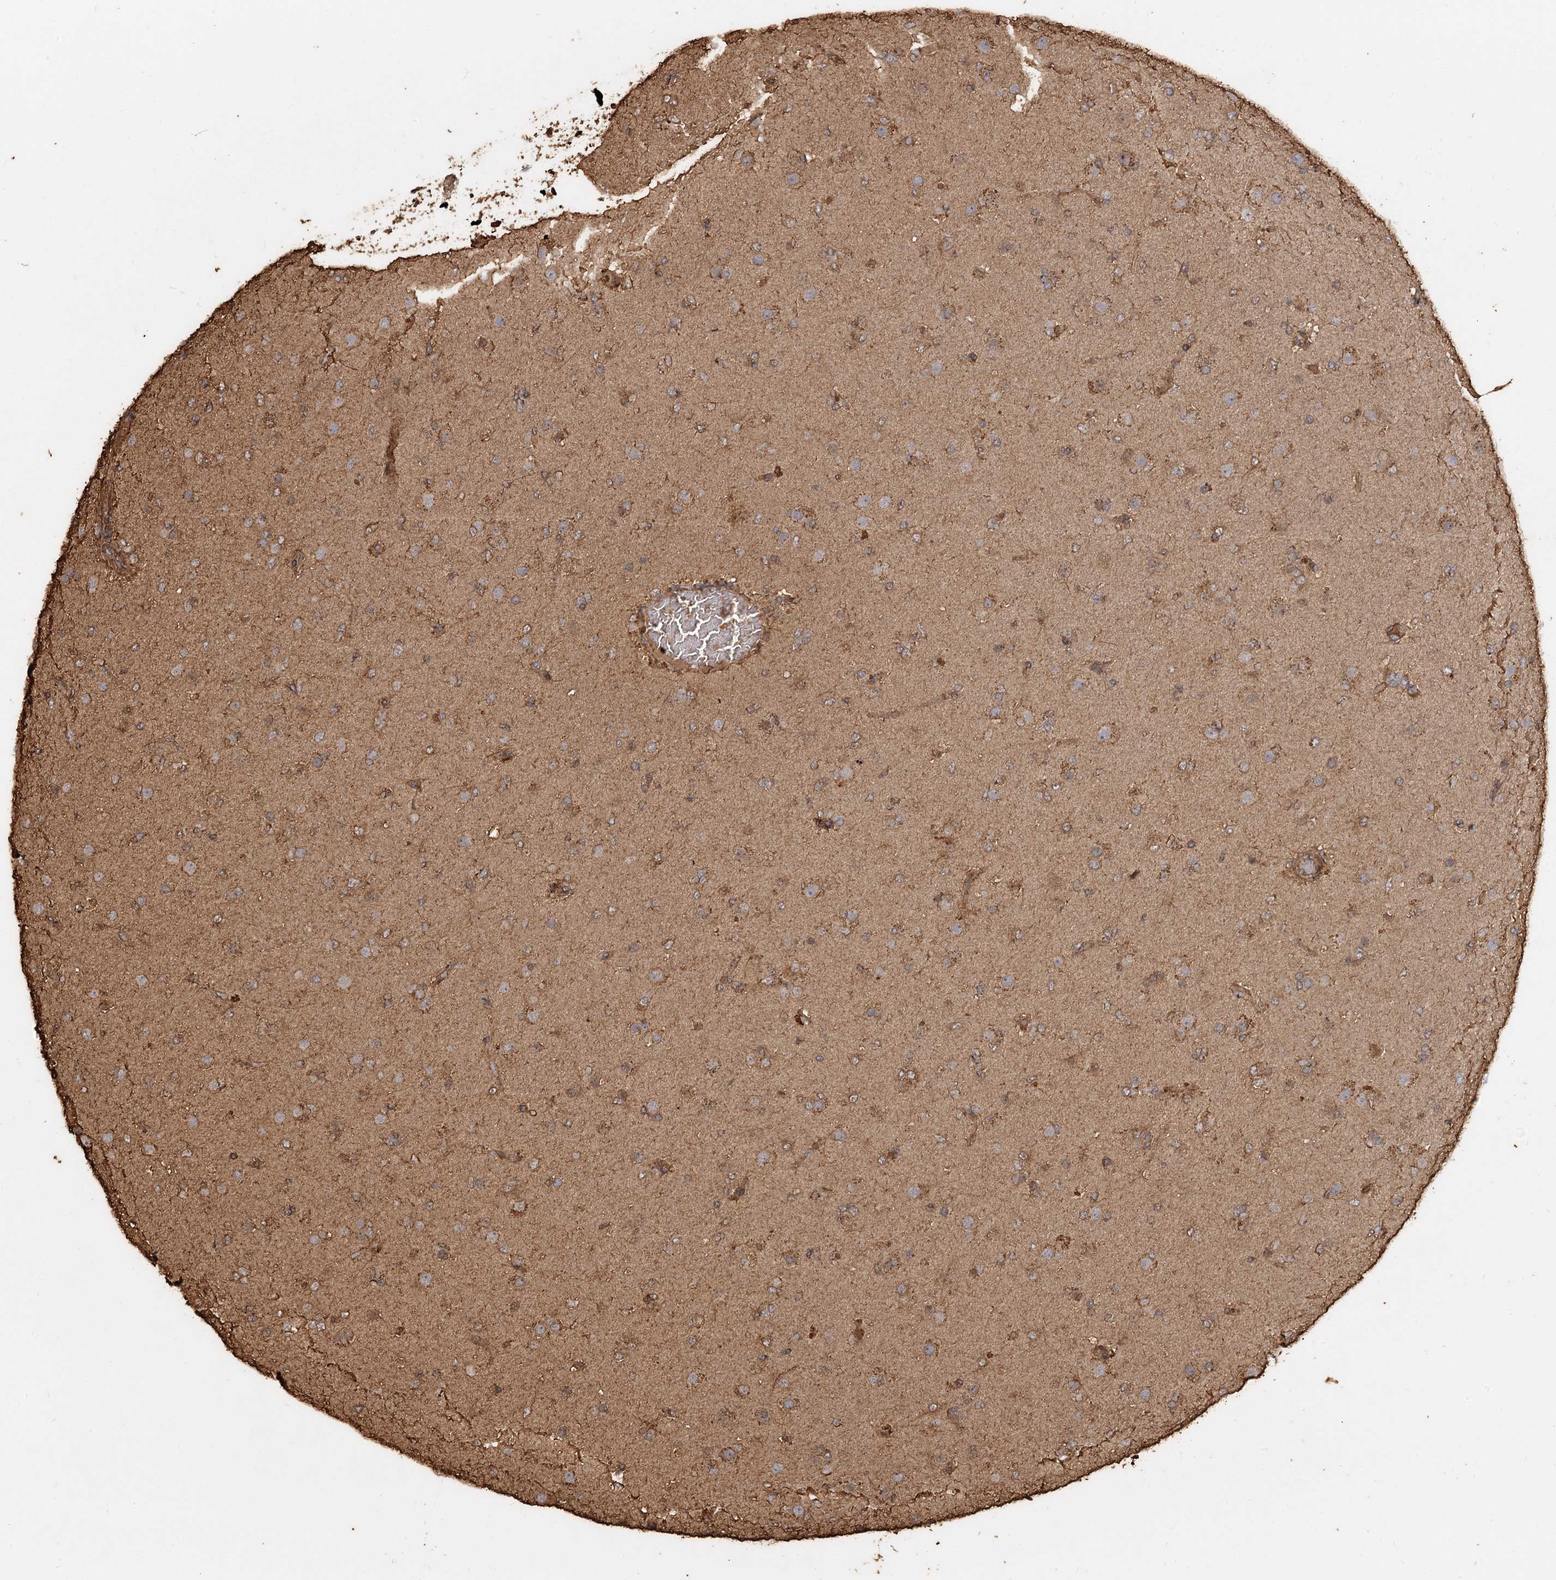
{"staining": {"intensity": "moderate", "quantity": "<25%", "location": "cytoplasmic/membranous"}, "tissue": "glioma", "cell_type": "Tumor cells", "image_type": "cancer", "snomed": [{"axis": "morphology", "description": "Glioma, malignant, Low grade"}, {"axis": "topography", "description": "Brain"}], "caption": "A micrograph of glioma stained for a protein shows moderate cytoplasmic/membranous brown staining in tumor cells. (Brightfield microscopy of DAB IHC at high magnification).", "gene": "PIK3C2A", "patient": {"sex": "male", "age": 65}}